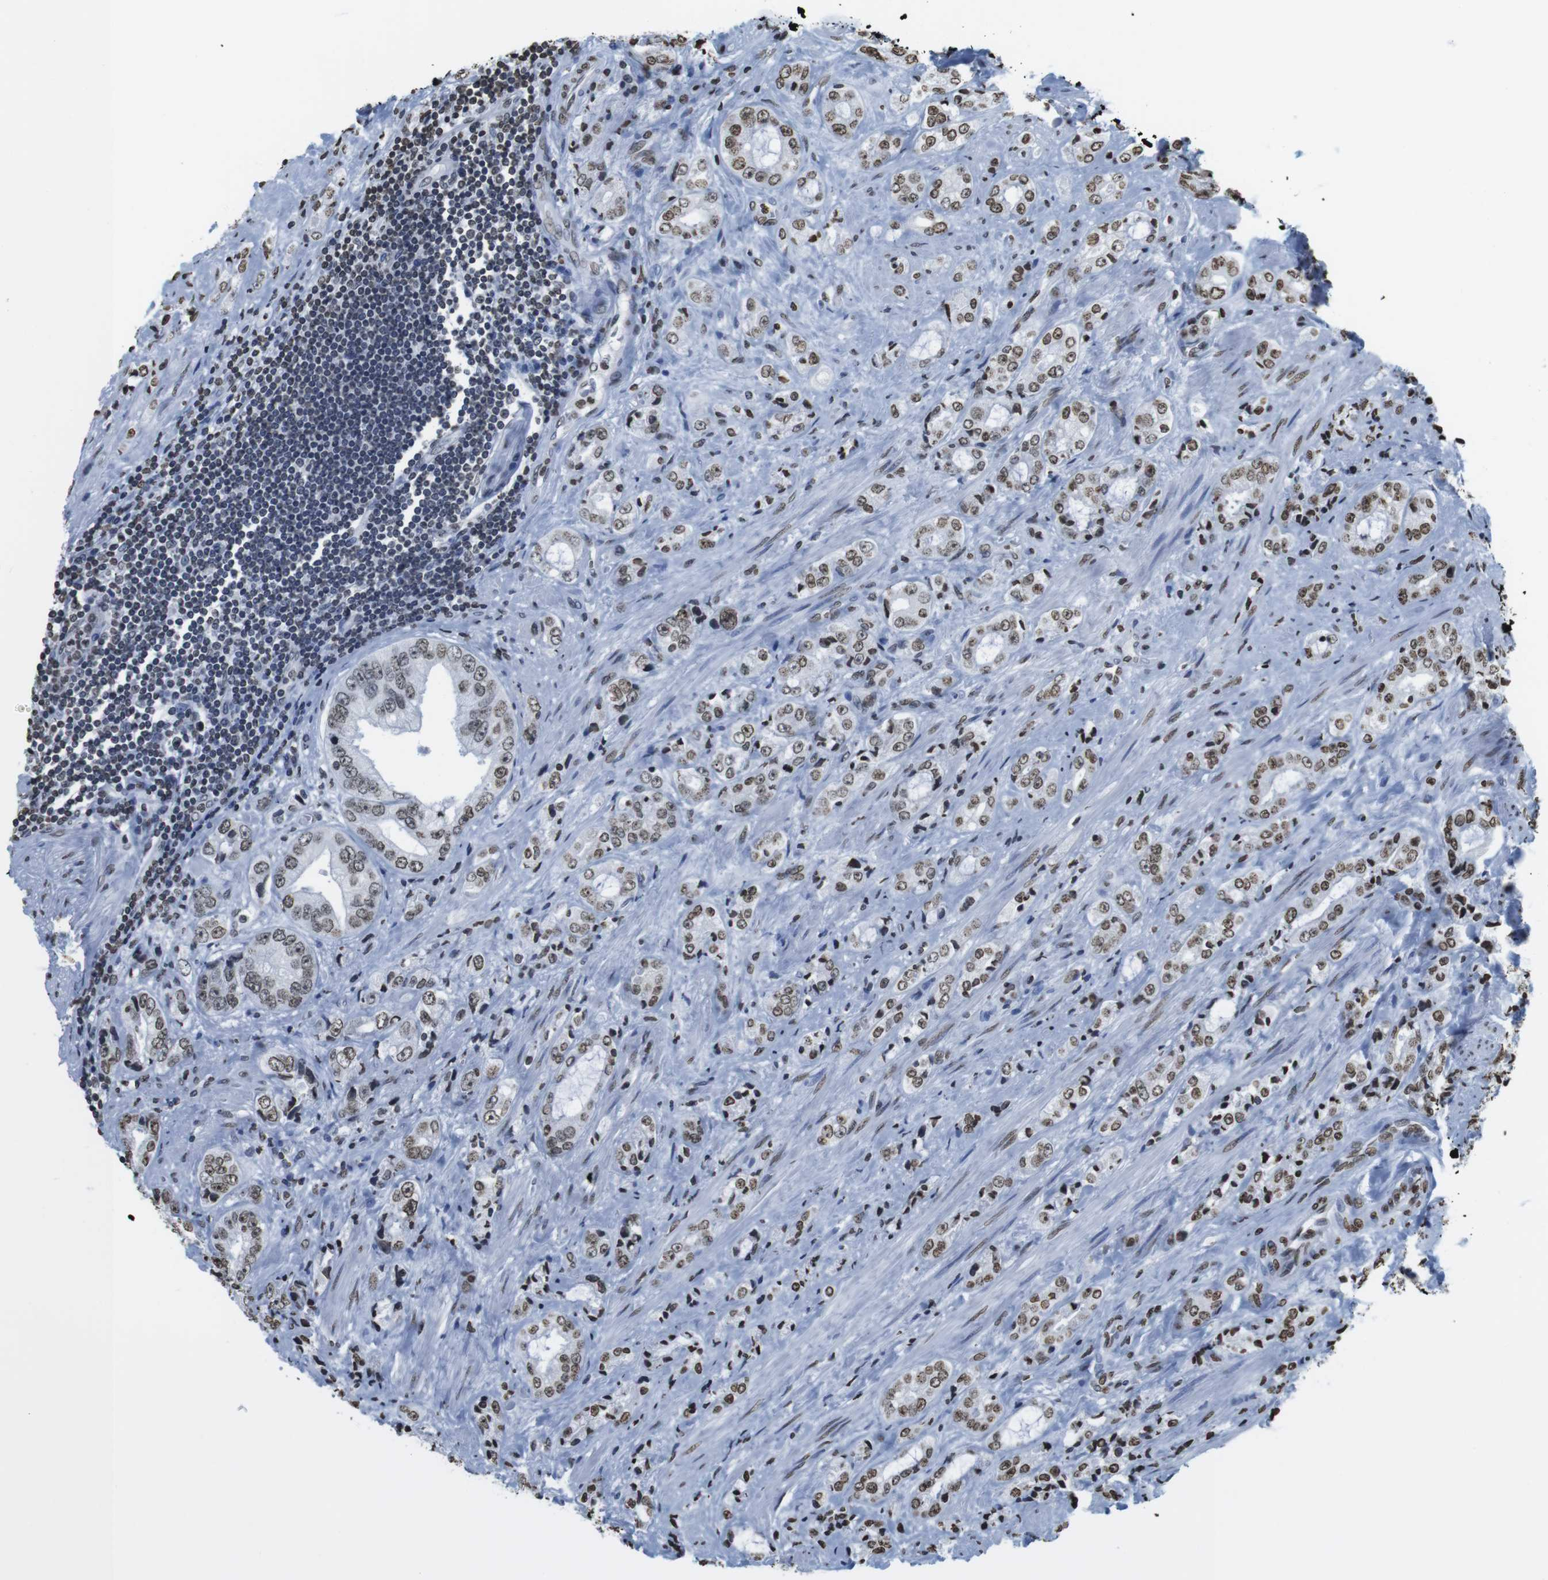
{"staining": {"intensity": "moderate", "quantity": "25%-75%", "location": "nuclear"}, "tissue": "prostate cancer", "cell_type": "Tumor cells", "image_type": "cancer", "snomed": [{"axis": "morphology", "description": "Adenocarcinoma, High grade"}, {"axis": "topography", "description": "Prostate"}], "caption": "Tumor cells exhibit medium levels of moderate nuclear expression in approximately 25%-75% of cells in human adenocarcinoma (high-grade) (prostate). The protein of interest is stained brown, and the nuclei are stained in blue (DAB IHC with brightfield microscopy, high magnification).", "gene": "BSX", "patient": {"sex": "male", "age": 61}}